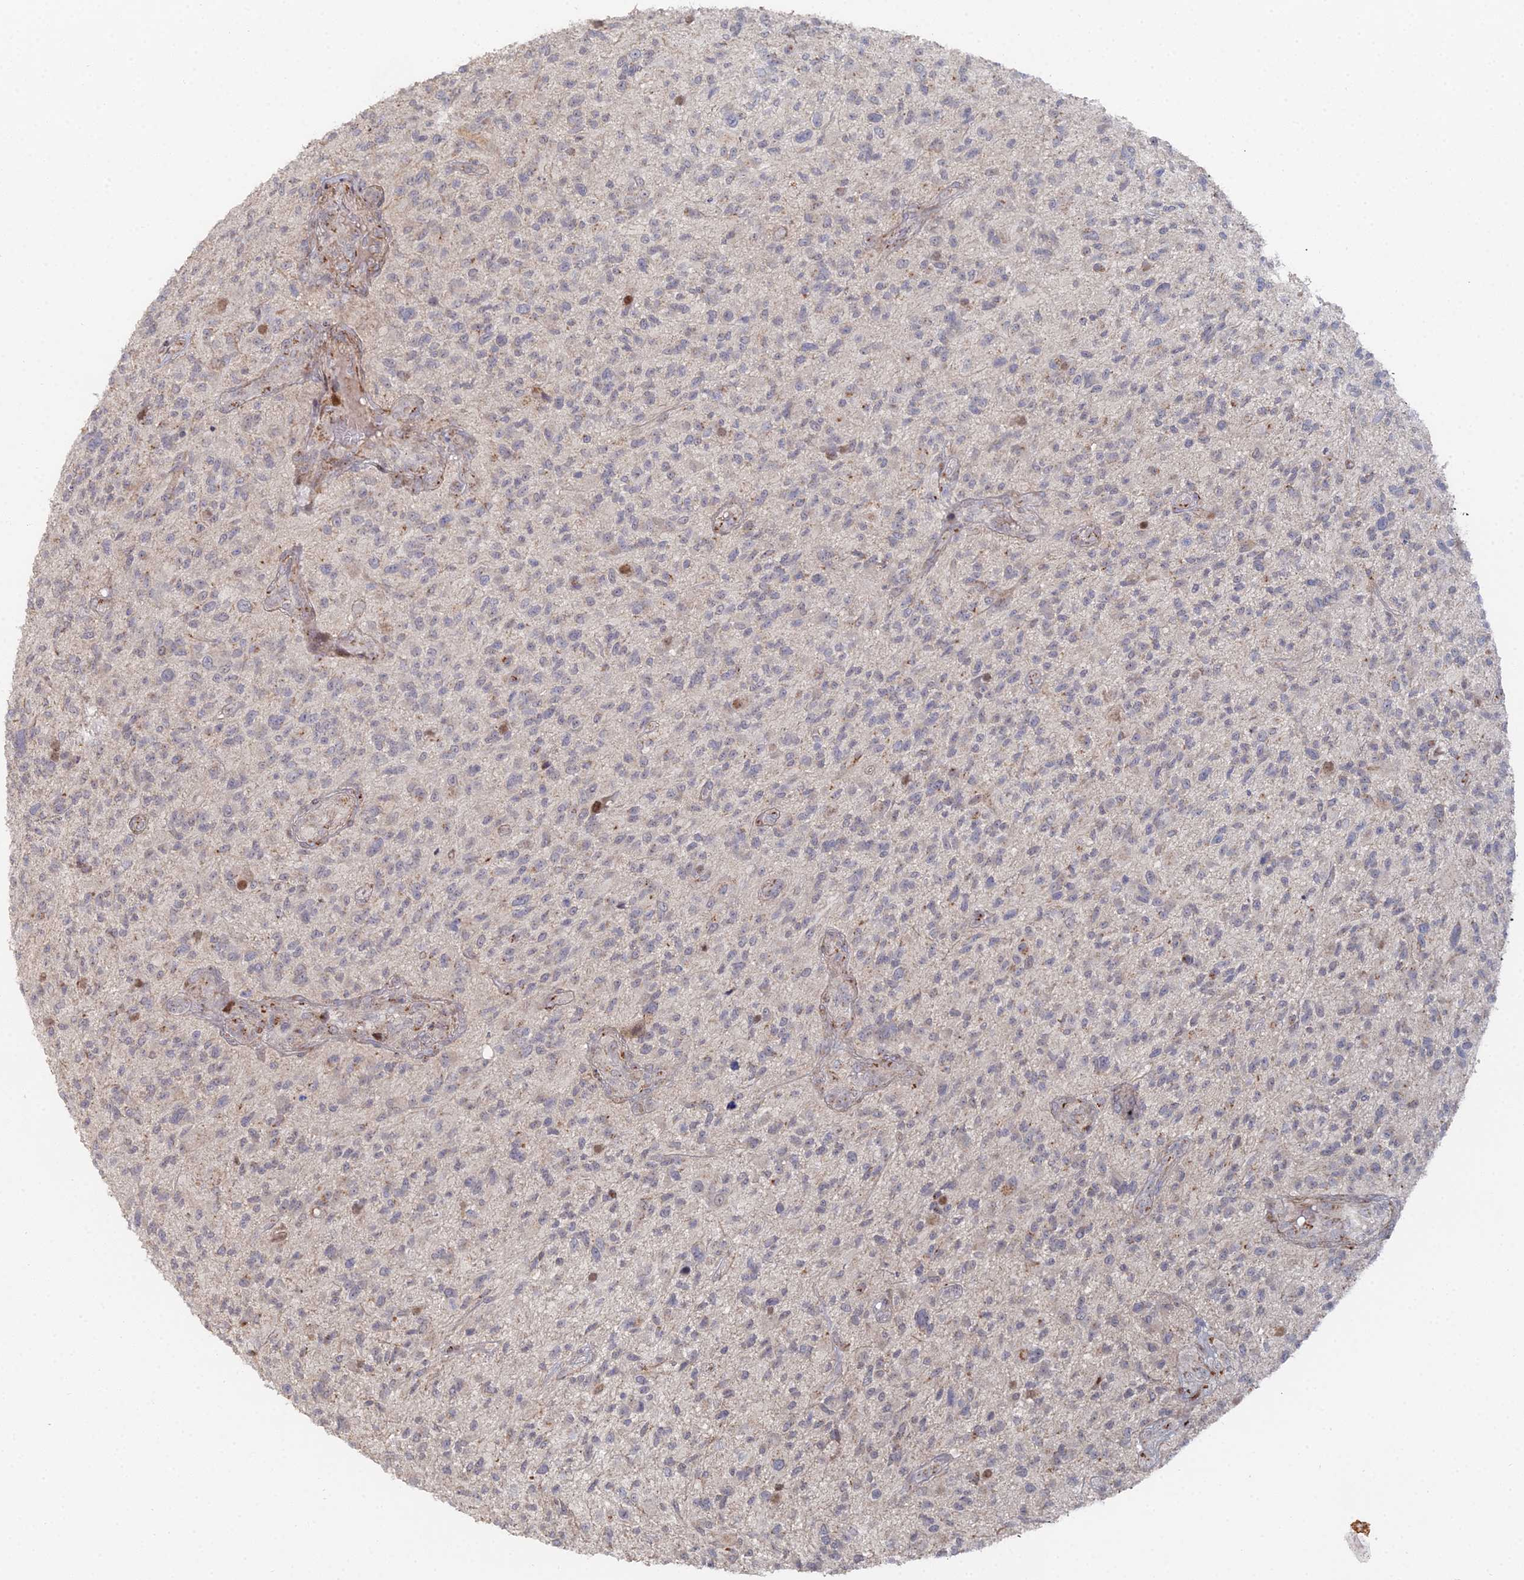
{"staining": {"intensity": "negative", "quantity": "none", "location": "none"}, "tissue": "glioma", "cell_type": "Tumor cells", "image_type": "cancer", "snomed": [{"axis": "morphology", "description": "Glioma, malignant, High grade"}, {"axis": "topography", "description": "Brain"}], "caption": "IHC of malignant high-grade glioma reveals no positivity in tumor cells. (DAB (3,3'-diaminobenzidine) IHC, high magnification).", "gene": "SGMS1", "patient": {"sex": "male", "age": 47}}